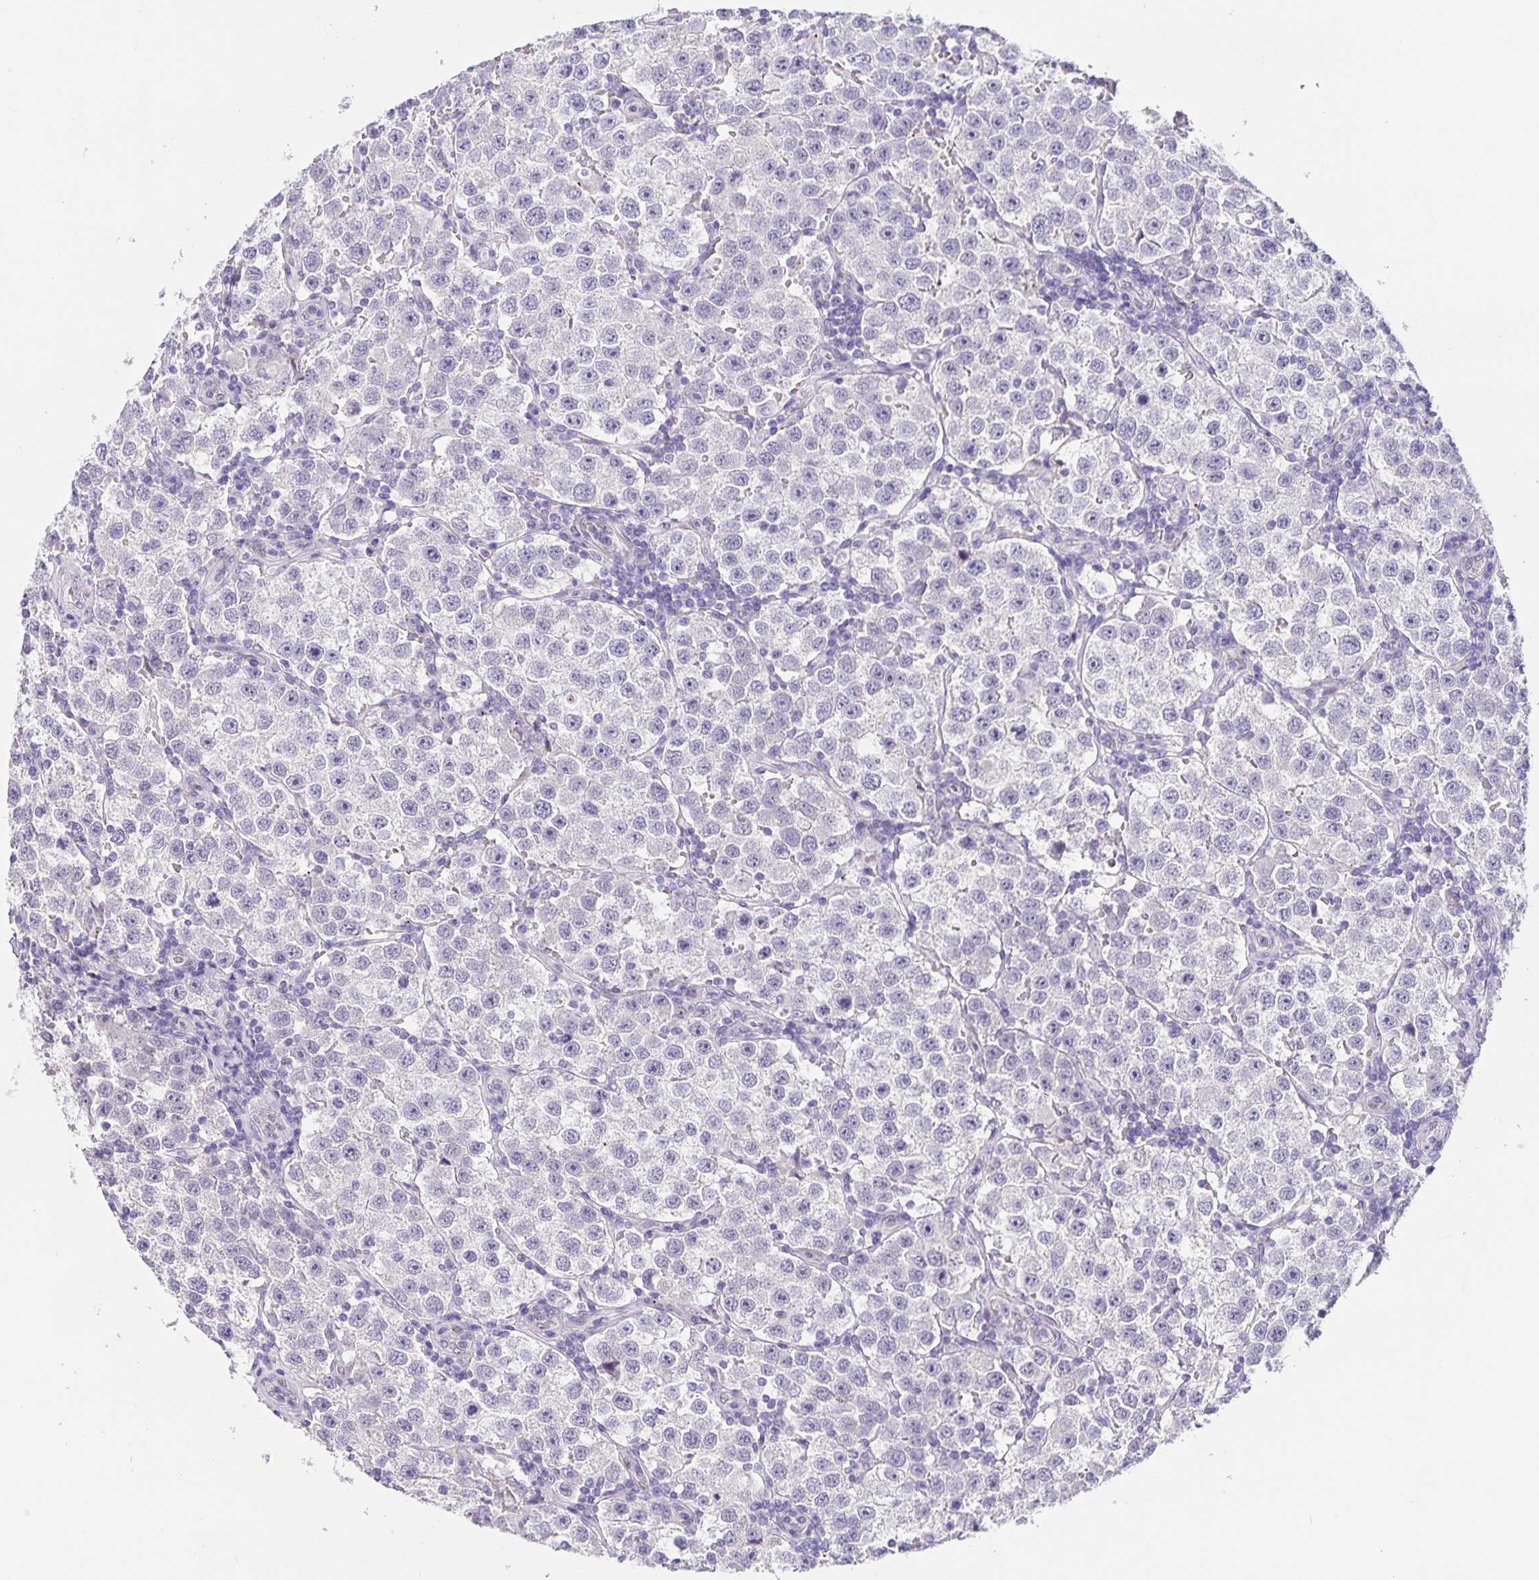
{"staining": {"intensity": "negative", "quantity": "none", "location": "none"}, "tissue": "testis cancer", "cell_type": "Tumor cells", "image_type": "cancer", "snomed": [{"axis": "morphology", "description": "Seminoma, NOS"}, {"axis": "topography", "description": "Testis"}], "caption": "The image shows no significant staining in tumor cells of testis cancer.", "gene": "FOSL2", "patient": {"sex": "male", "age": 37}}